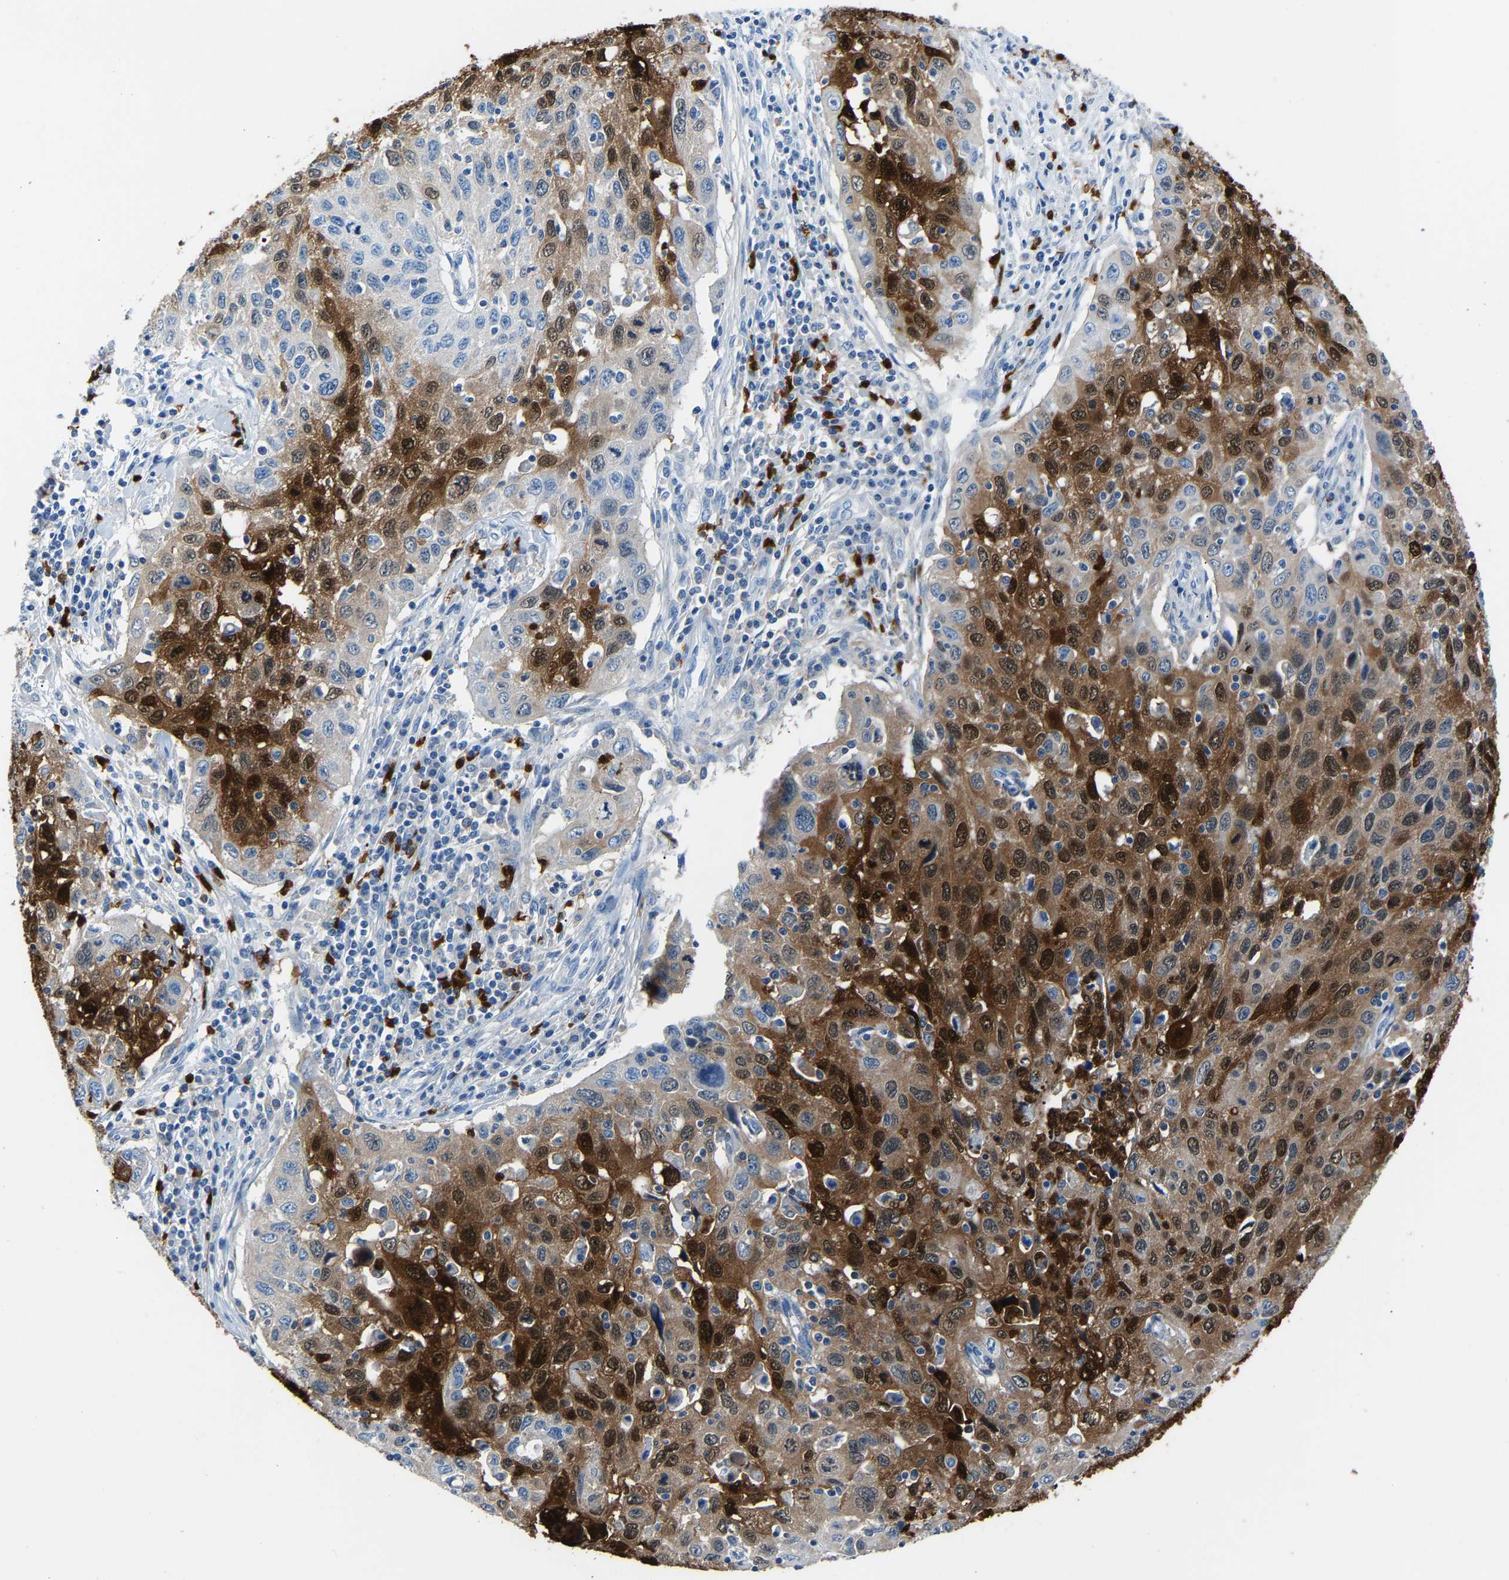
{"staining": {"intensity": "strong", "quantity": ">75%", "location": "cytoplasmic/membranous,nuclear"}, "tissue": "cervical cancer", "cell_type": "Tumor cells", "image_type": "cancer", "snomed": [{"axis": "morphology", "description": "Squamous cell carcinoma, NOS"}, {"axis": "topography", "description": "Cervix"}], "caption": "Human squamous cell carcinoma (cervical) stained with a brown dye displays strong cytoplasmic/membranous and nuclear positive expression in approximately >75% of tumor cells.", "gene": "S100P", "patient": {"sex": "female", "age": 53}}